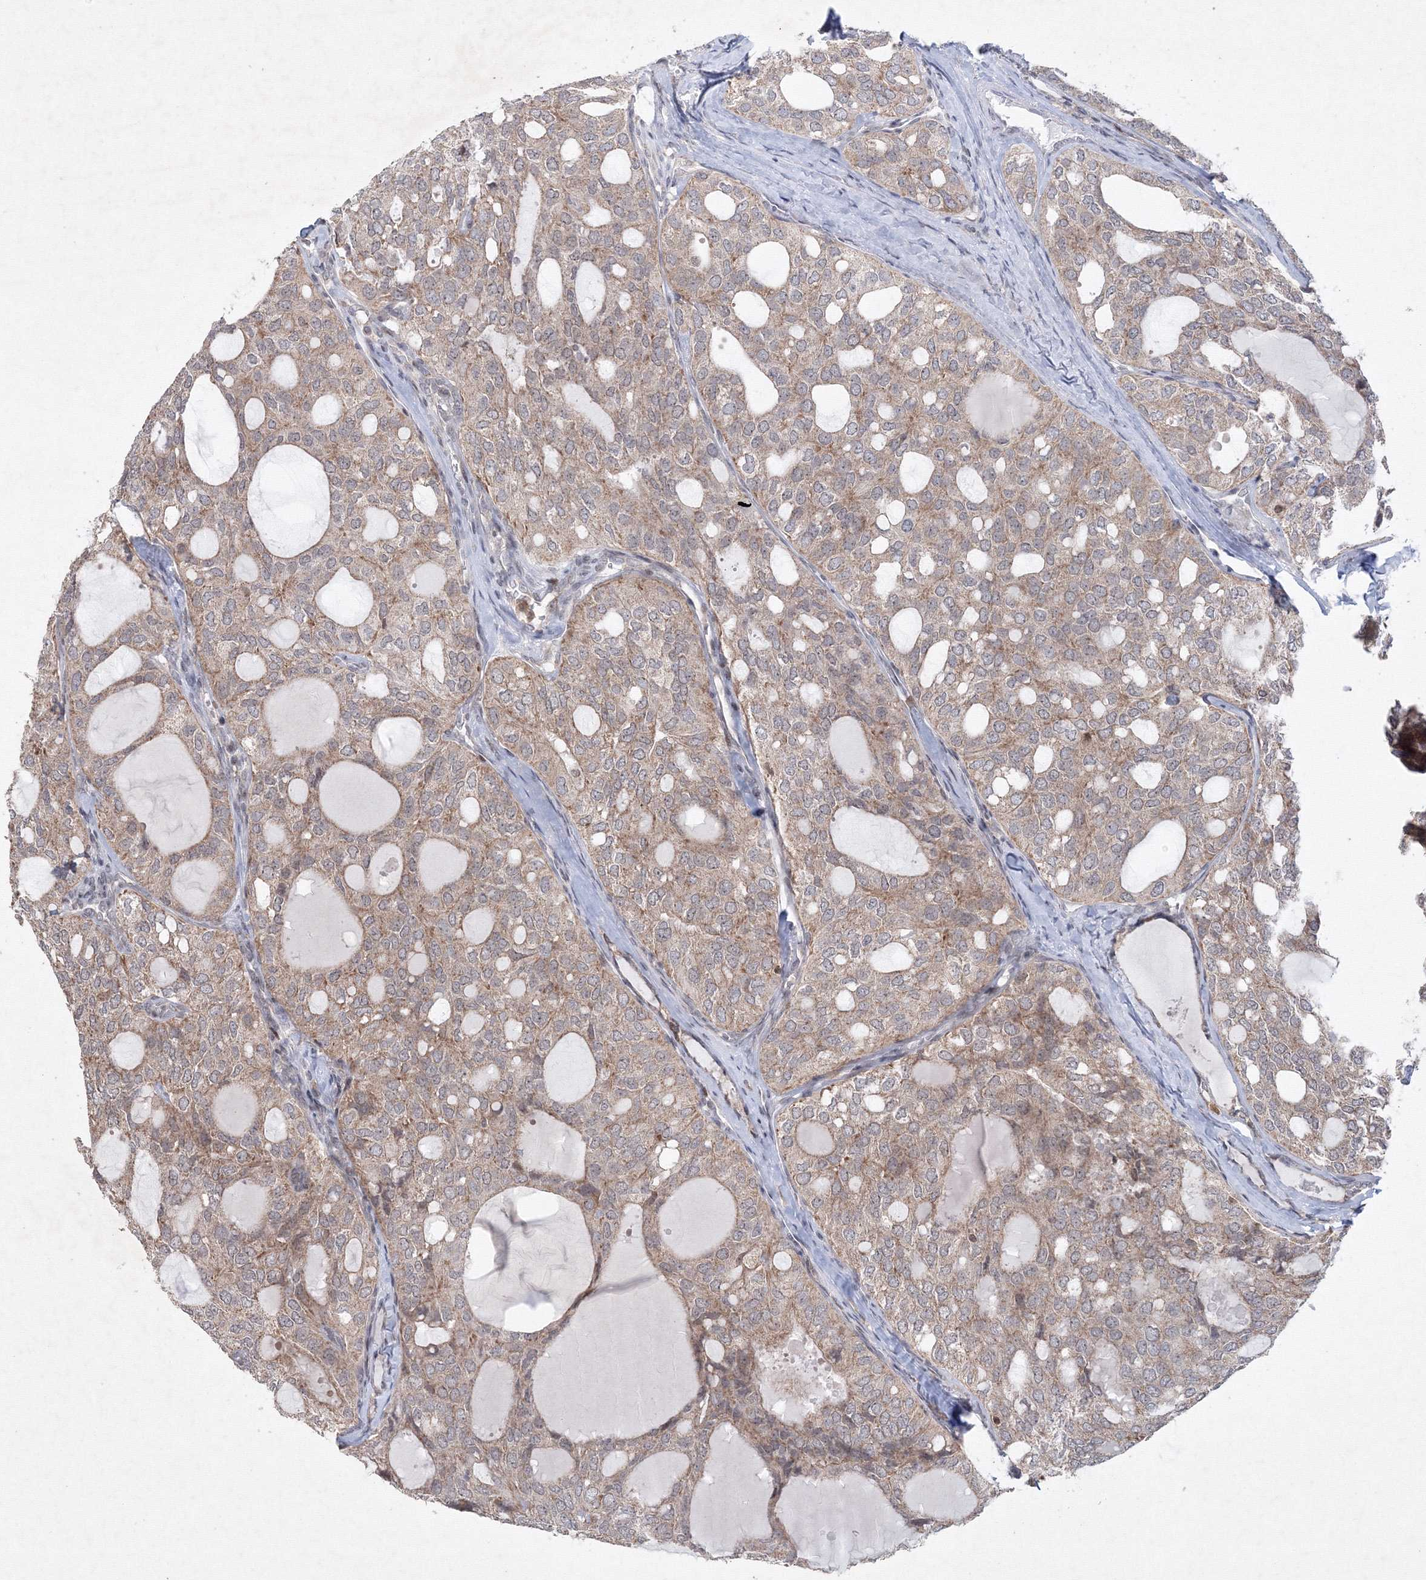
{"staining": {"intensity": "weak", "quantity": ">75%", "location": "cytoplasmic/membranous"}, "tissue": "thyroid cancer", "cell_type": "Tumor cells", "image_type": "cancer", "snomed": [{"axis": "morphology", "description": "Follicular adenoma carcinoma, NOS"}, {"axis": "topography", "description": "Thyroid gland"}], "caption": "Thyroid cancer (follicular adenoma carcinoma) stained for a protein exhibits weak cytoplasmic/membranous positivity in tumor cells. (DAB = brown stain, brightfield microscopy at high magnification).", "gene": "MKRN2", "patient": {"sex": "male", "age": 75}}